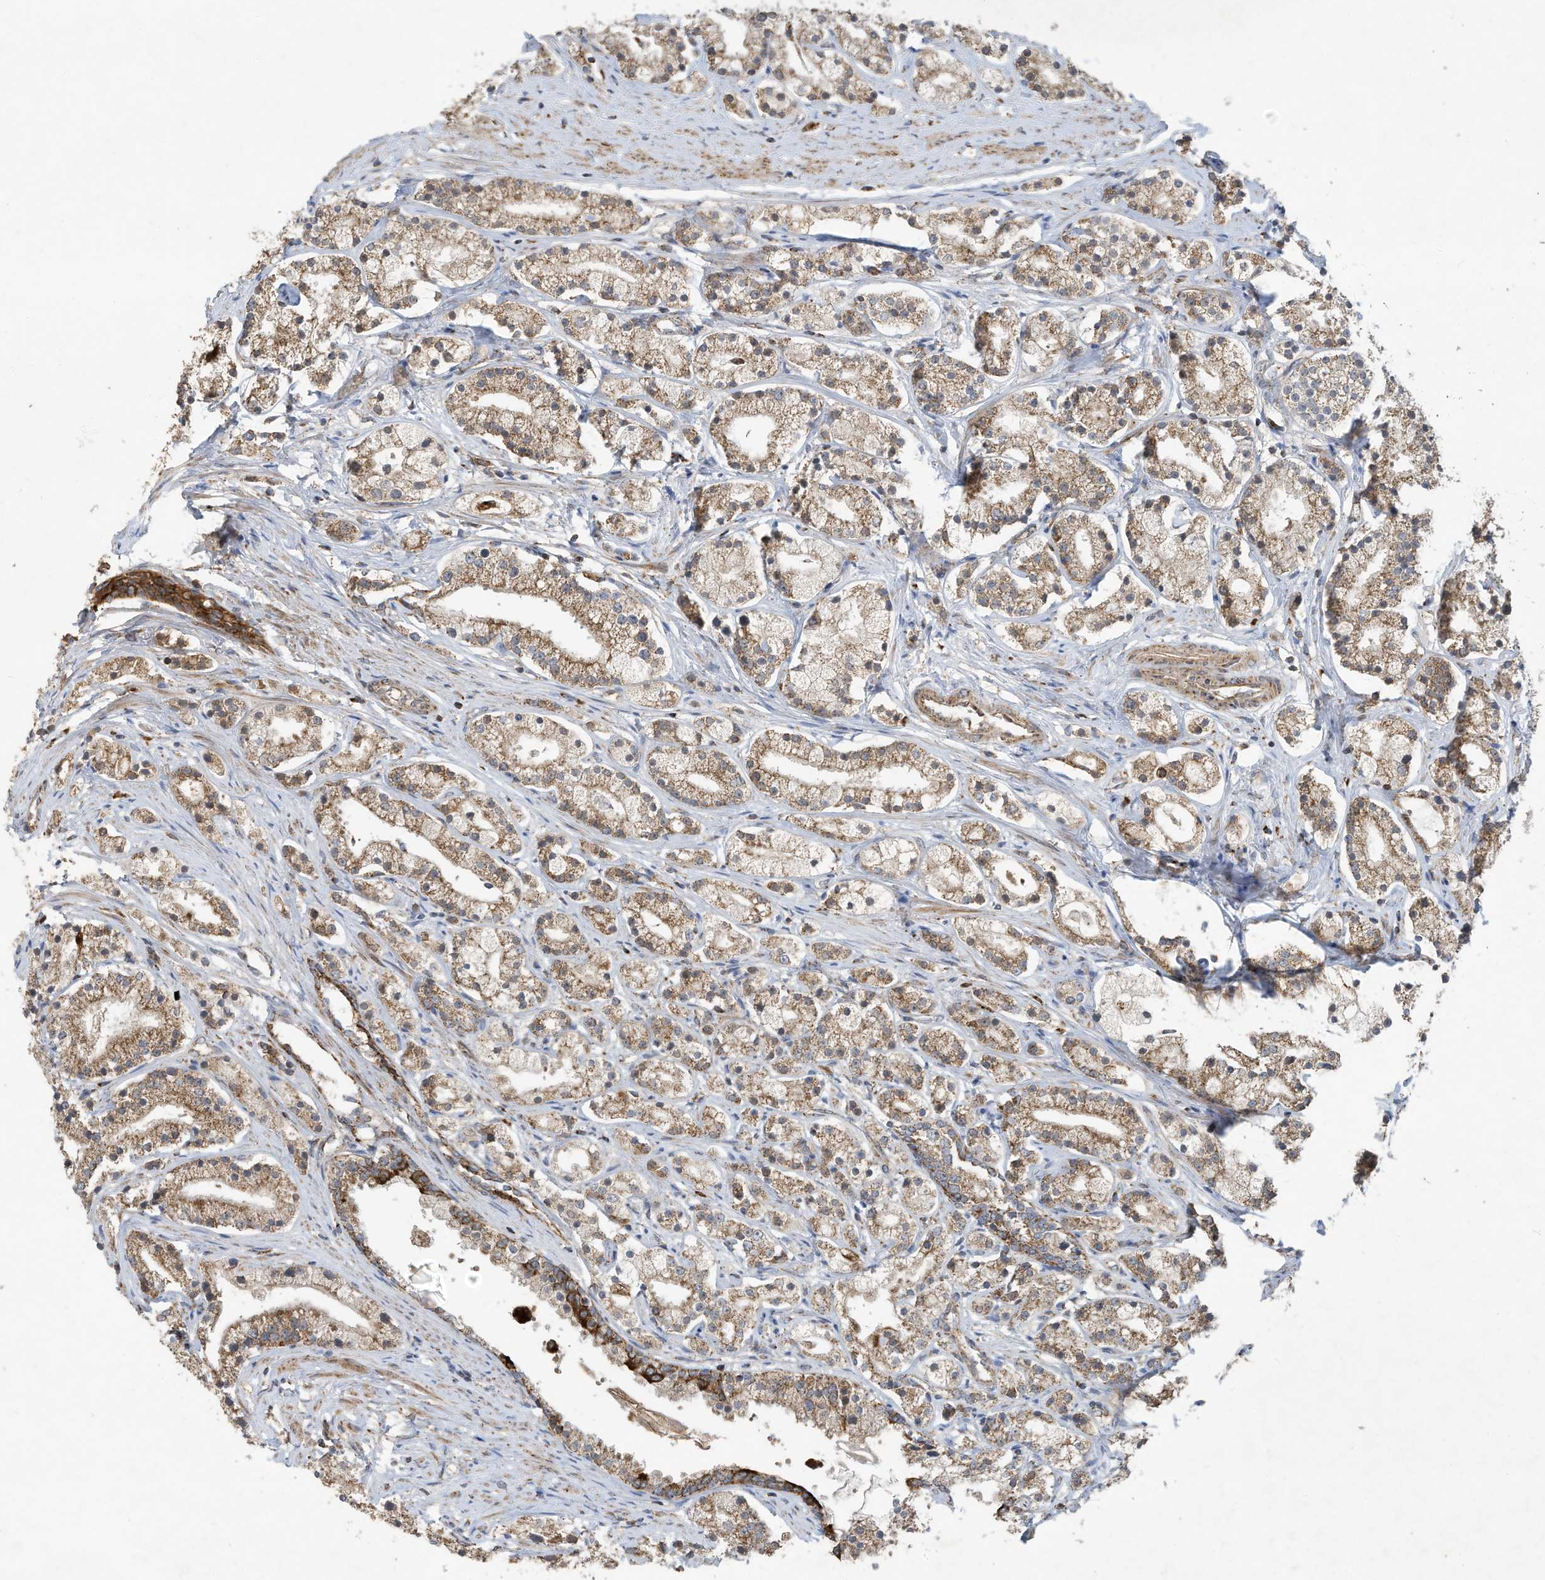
{"staining": {"intensity": "moderate", "quantity": ">75%", "location": "cytoplasmic/membranous"}, "tissue": "prostate cancer", "cell_type": "Tumor cells", "image_type": "cancer", "snomed": [{"axis": "morphology", "description": "Adenocarcinoma, High grade"}, {"axis": "topography", "description": "Prostate"}], "caption": "The immunohistochemical stain shows moderate cytoplasmic/membranous expression in tumor cells of prostate adenocarcinoma (high-grade) tissue.", "gene": "C2orf74", "patient": {"sex": "male", "age": 69}}